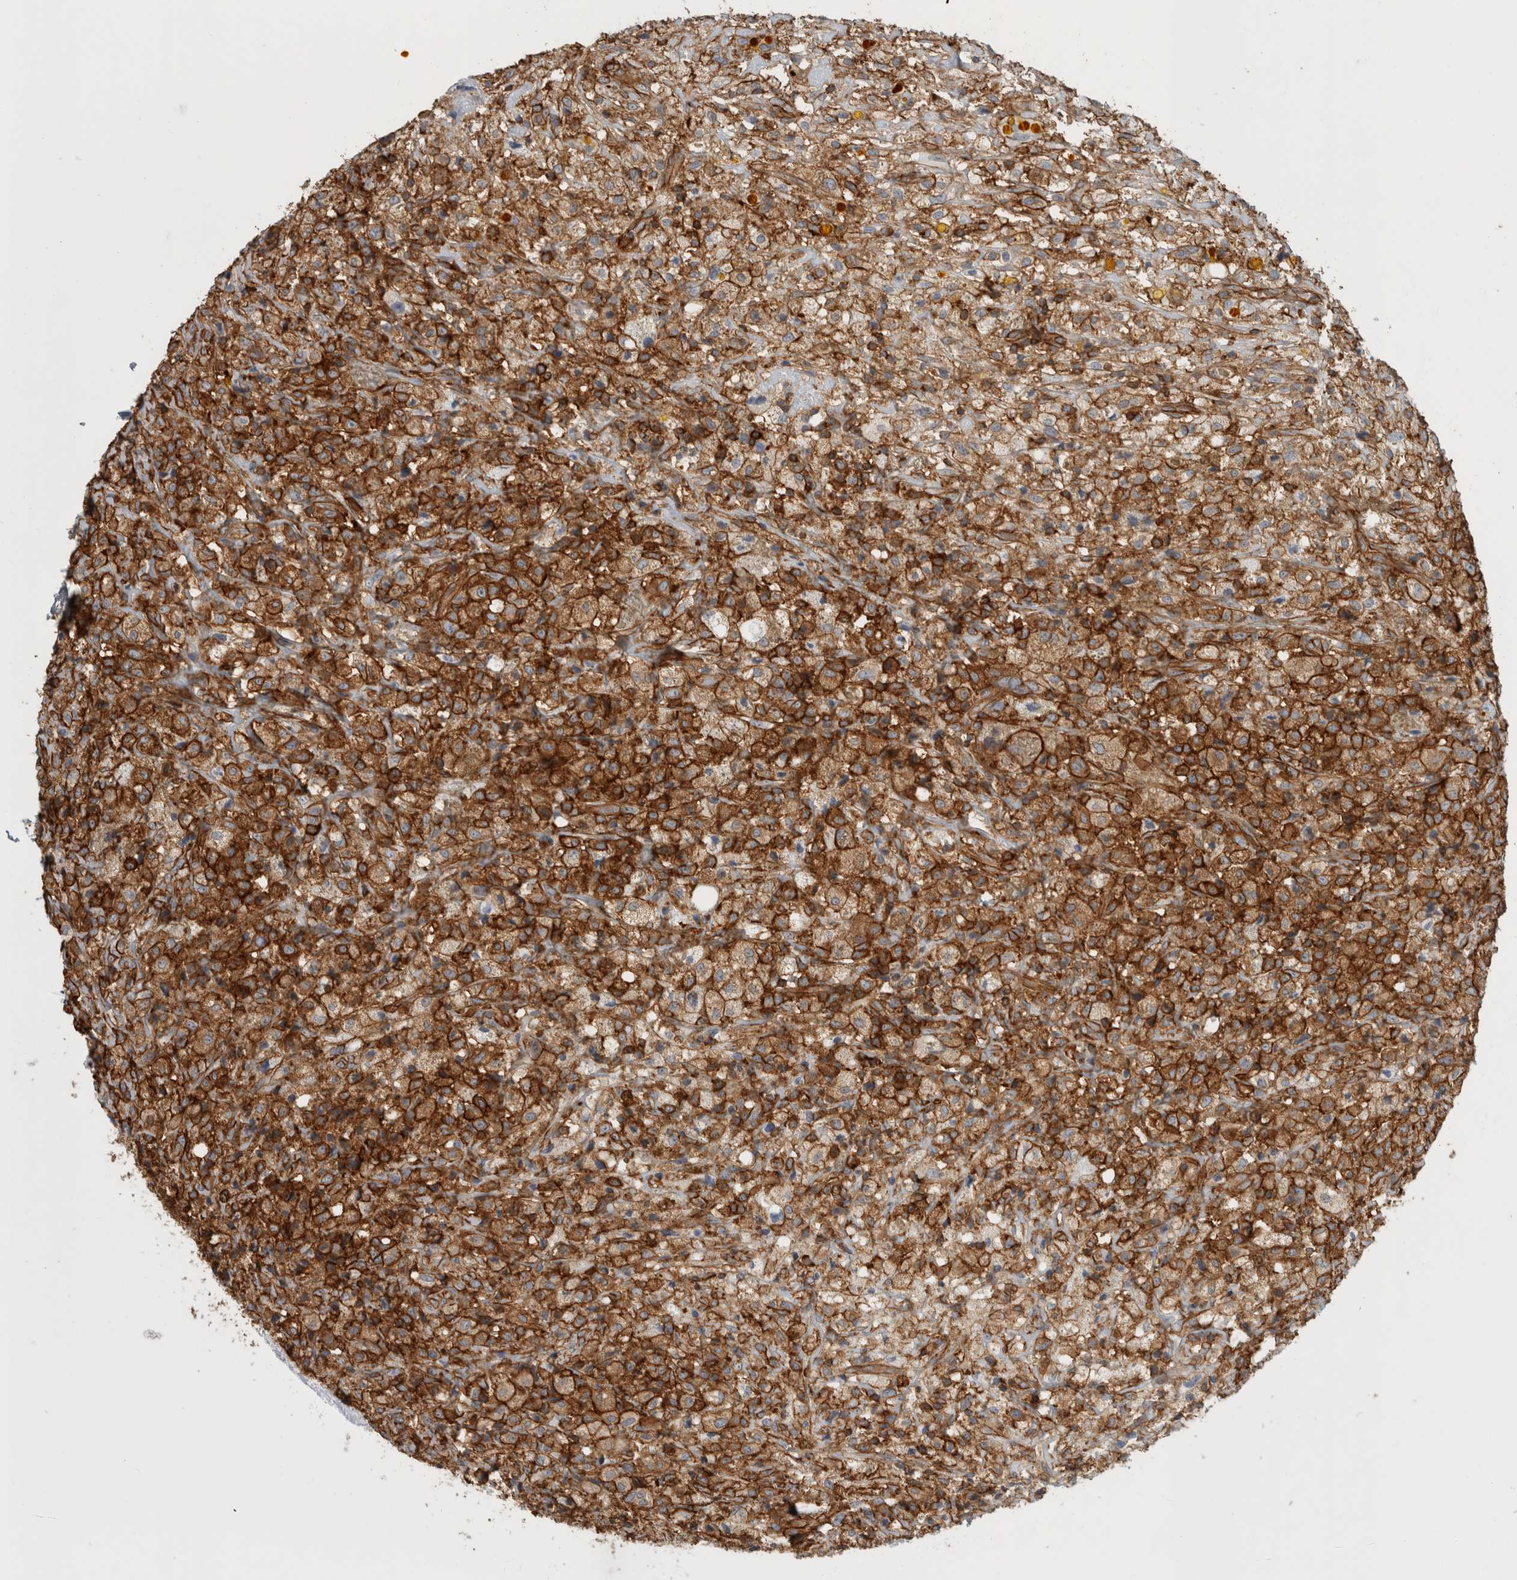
{"staining": {"intensity": "strong", "quantity": ">75%", "location": "cytoplasmic/membranous"}, "tissue": "testis cancer", "cell_type": "Tumor cells", "image_type": "cancer", "snomed": [{"axis": "morphology", "description": "Carcinoma, Embryonal, NOS"}, {"axis": "topography", "description": "Testis"}], "caption": "Immunohistochemical staining of testis cancer (embryonal carcinoma) demonstrates high levels of strong cytoplasmic/membranous expression in approximately >75% of tumor cells.", "gene": "AHNAK", "patient": {"sex": "male", "age": 2}}